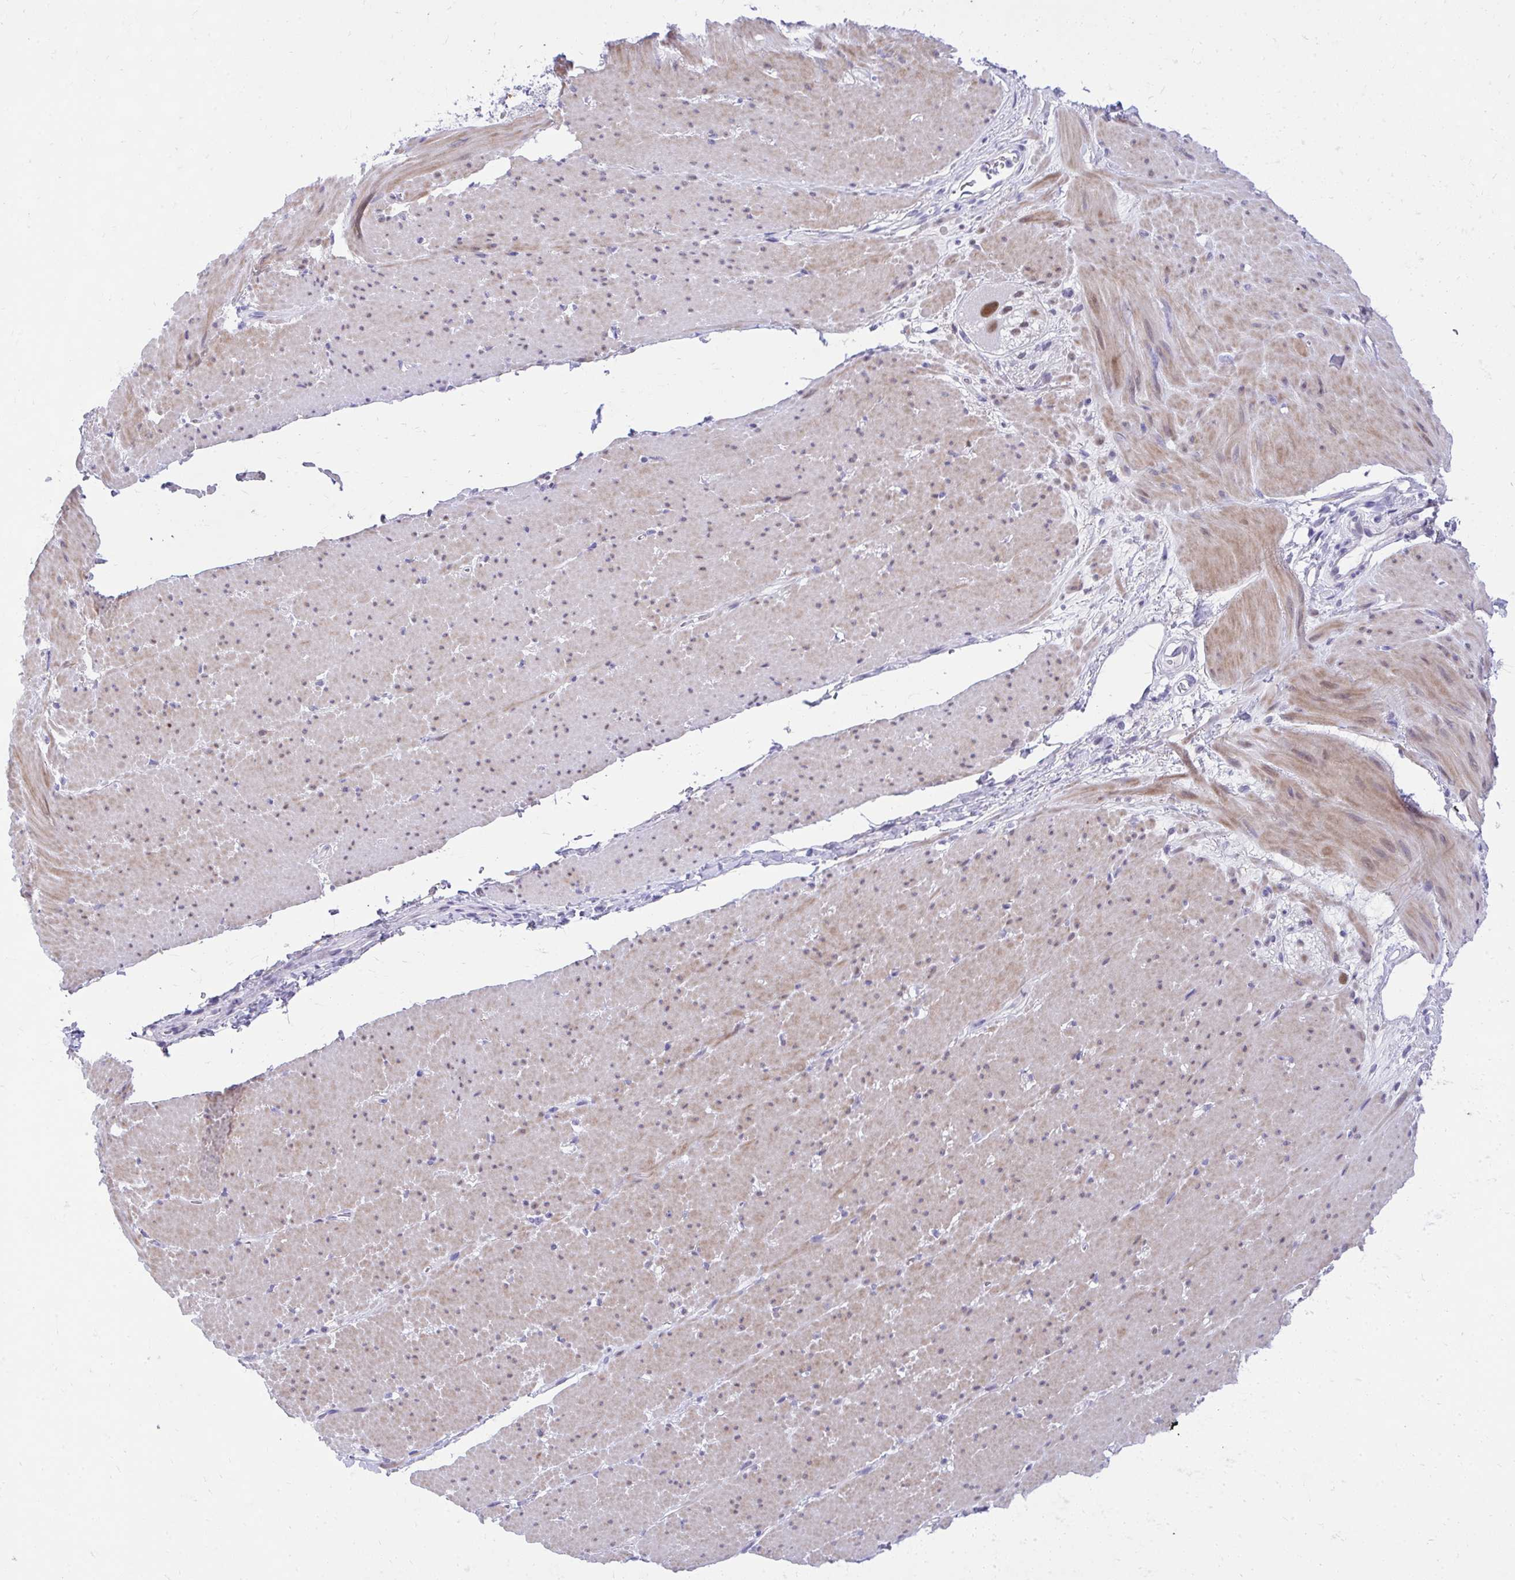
{"staining": {"intensity": "moderate", "quantity": "<25%", "location": "cytoplasmic/membranous,nuclear"}, "tissue": "smooth muscle", "cell_type": "Smooth muscle cells", "image_type": "normal", "snomed": [{"axis": "morphology", "description": "Normal tissue, NOS"}, {"axis": "topography", "description": "Smooth muscle"}, {"axis": "topography", "description": "Rectum"}], "caption": "Human smooth muscle stained for a protein (brown) demonstrates moderate cytoplasmic/membranous,nuclear positive positivity in approximately <25% of smooth muscle cells.", "gene": "KLK1", "patient": {"sex": "male", "age": 53}}